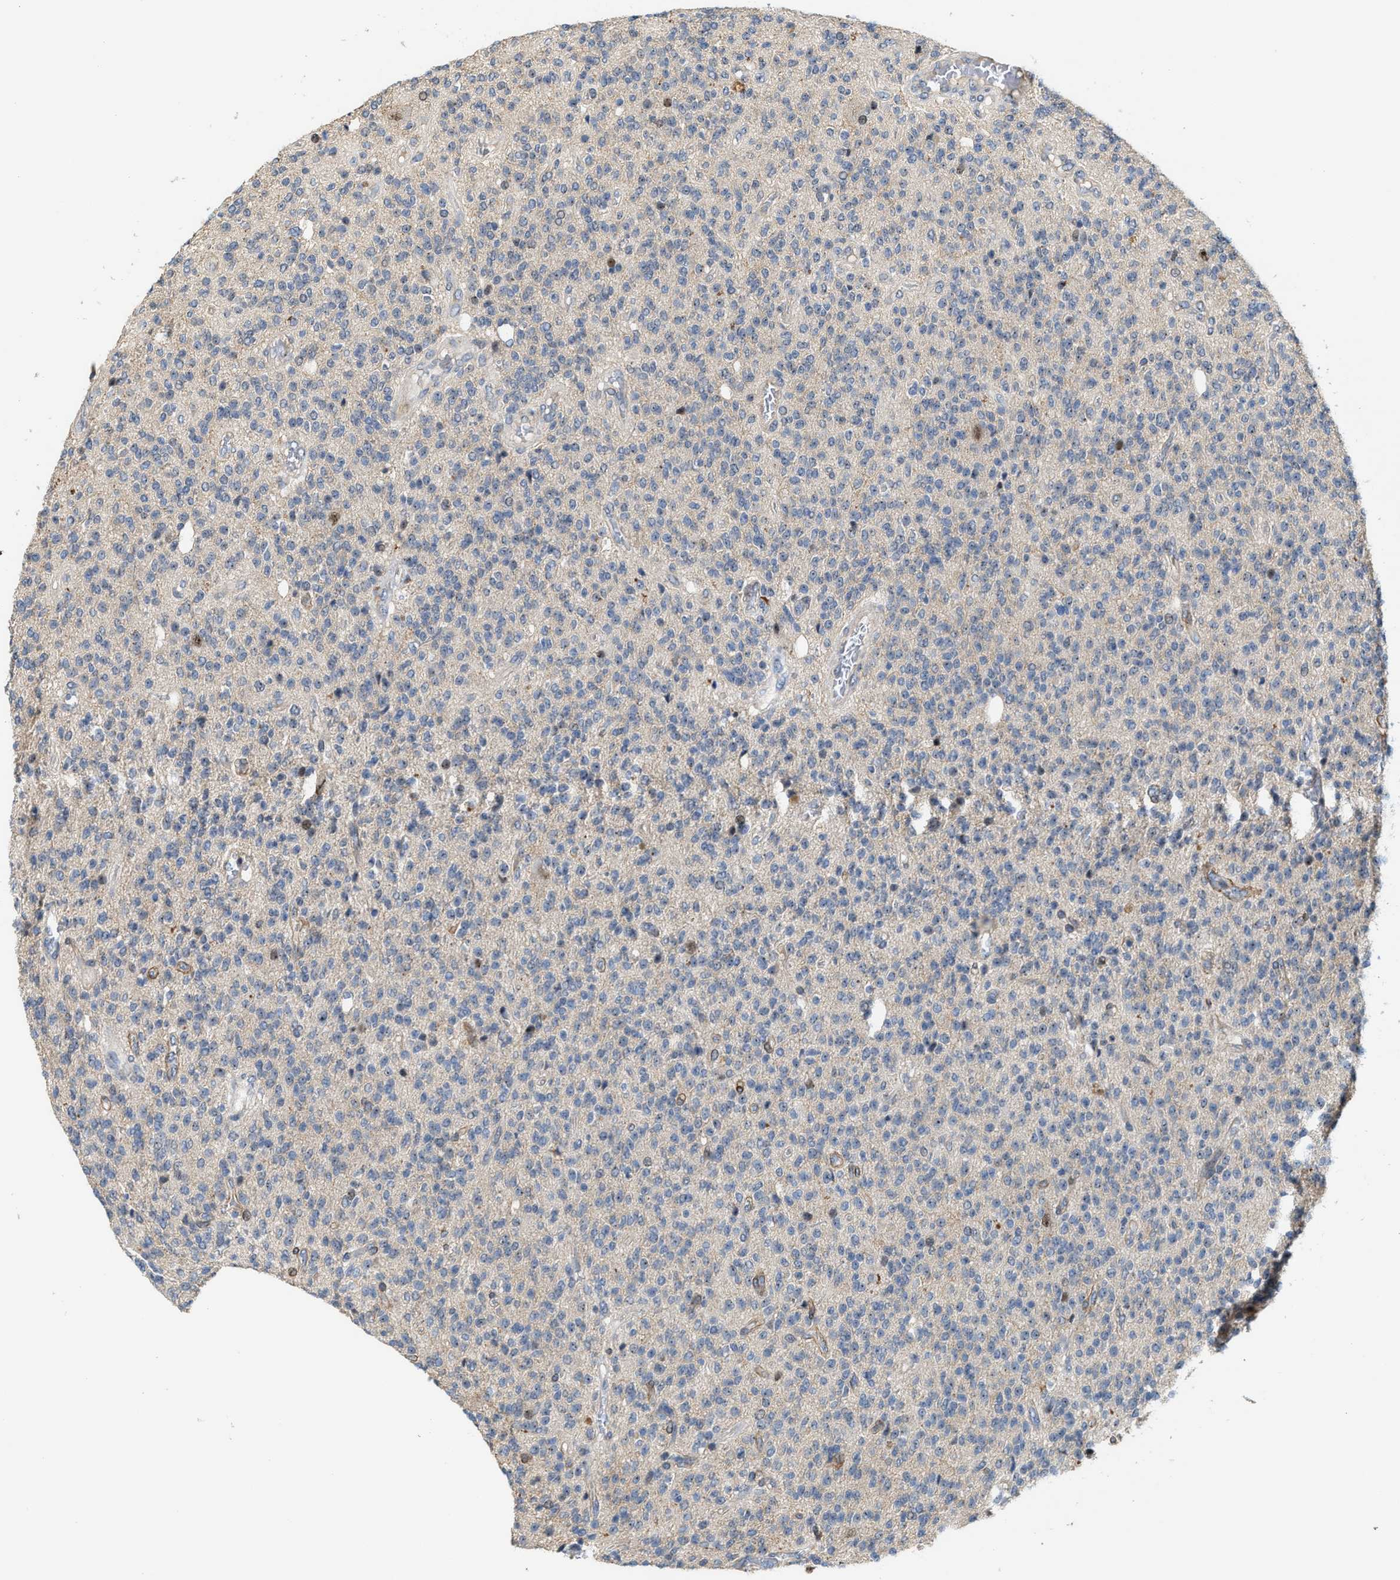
{"staining": {"intensity": "weak", "quantity": "<25%", "location": "nuclear"}, "tissue": "glioma", "cell_type": "Tumor cells", "image_type": "cancer", "snomed": [{"axis": "morphology", "description": "Glioma, malignant, High grade"}, {"axis": "topography", "description": "Brain"}], "caption": "This micrograph is of glioma stained with immunohistochemistry (IHC) to label a protein in brown with the nuclei are counter-stained blue. There is no expression in tumor cells. (DAB (3,3'-diaminobenzidine) IHC visualized using brightfield microscopy, high magnification).", "gene": "ZNF783", "patient": {"sex": "male", "age": 34}}